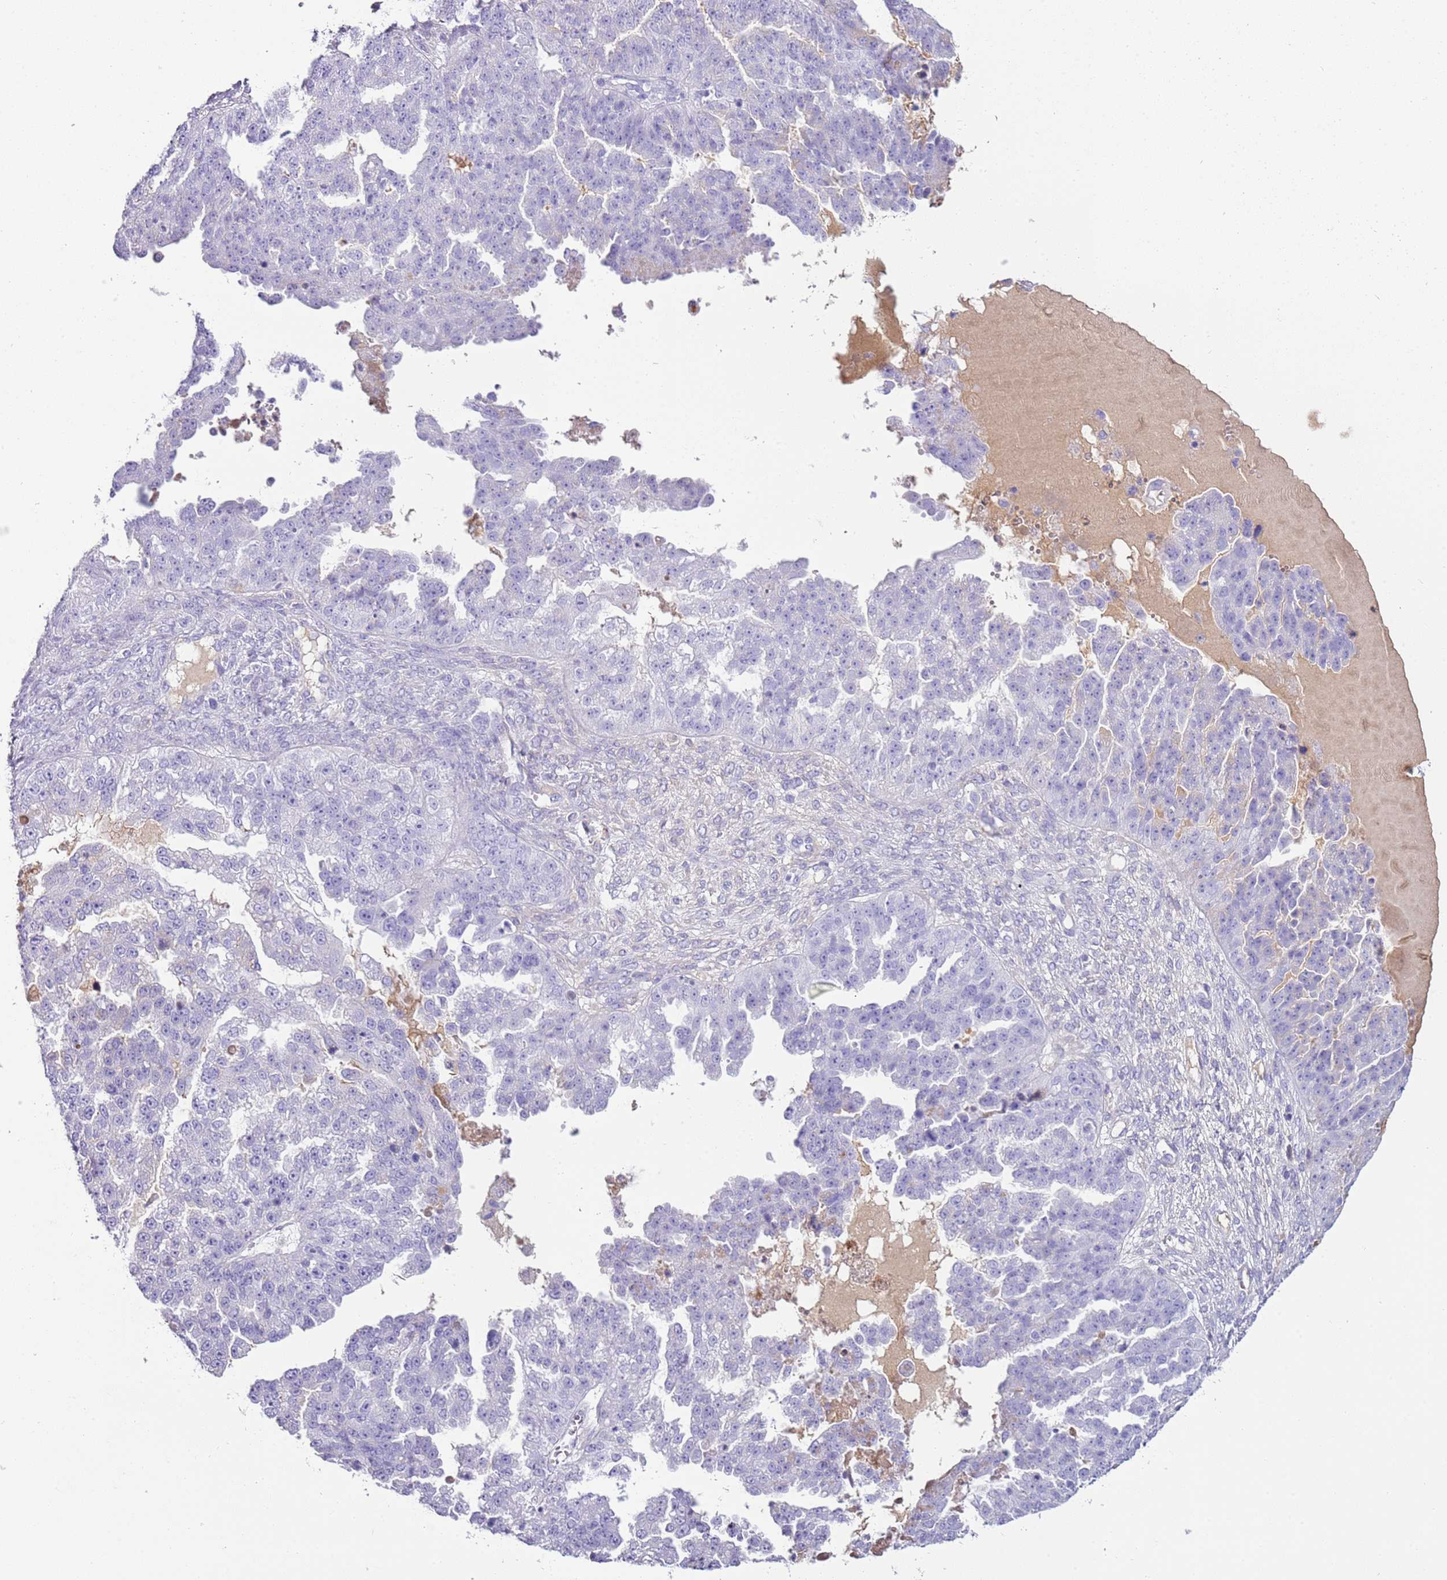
{"staining": {"intensity": "negative", "quantity": "none", "location": "none"}, "tissue": "ovarian cancer", "cell_type": "Tumor cells", "image_type": "cancer", "snomed": [{"axis": "morphology", "description": "Cystadenocarcinoma, serous, NOS"}, {"axis": "topography", "description": "Ovary"}], "caption": "DAB (3,3'-diaminobenzidine) immunohistochemical staining of serous cystadenocarcinoma (ovarian) shows no significant staining in tumor cells.", "gene": "IGKV3D-11", "patient": {"sex": "female", "age": 58}}